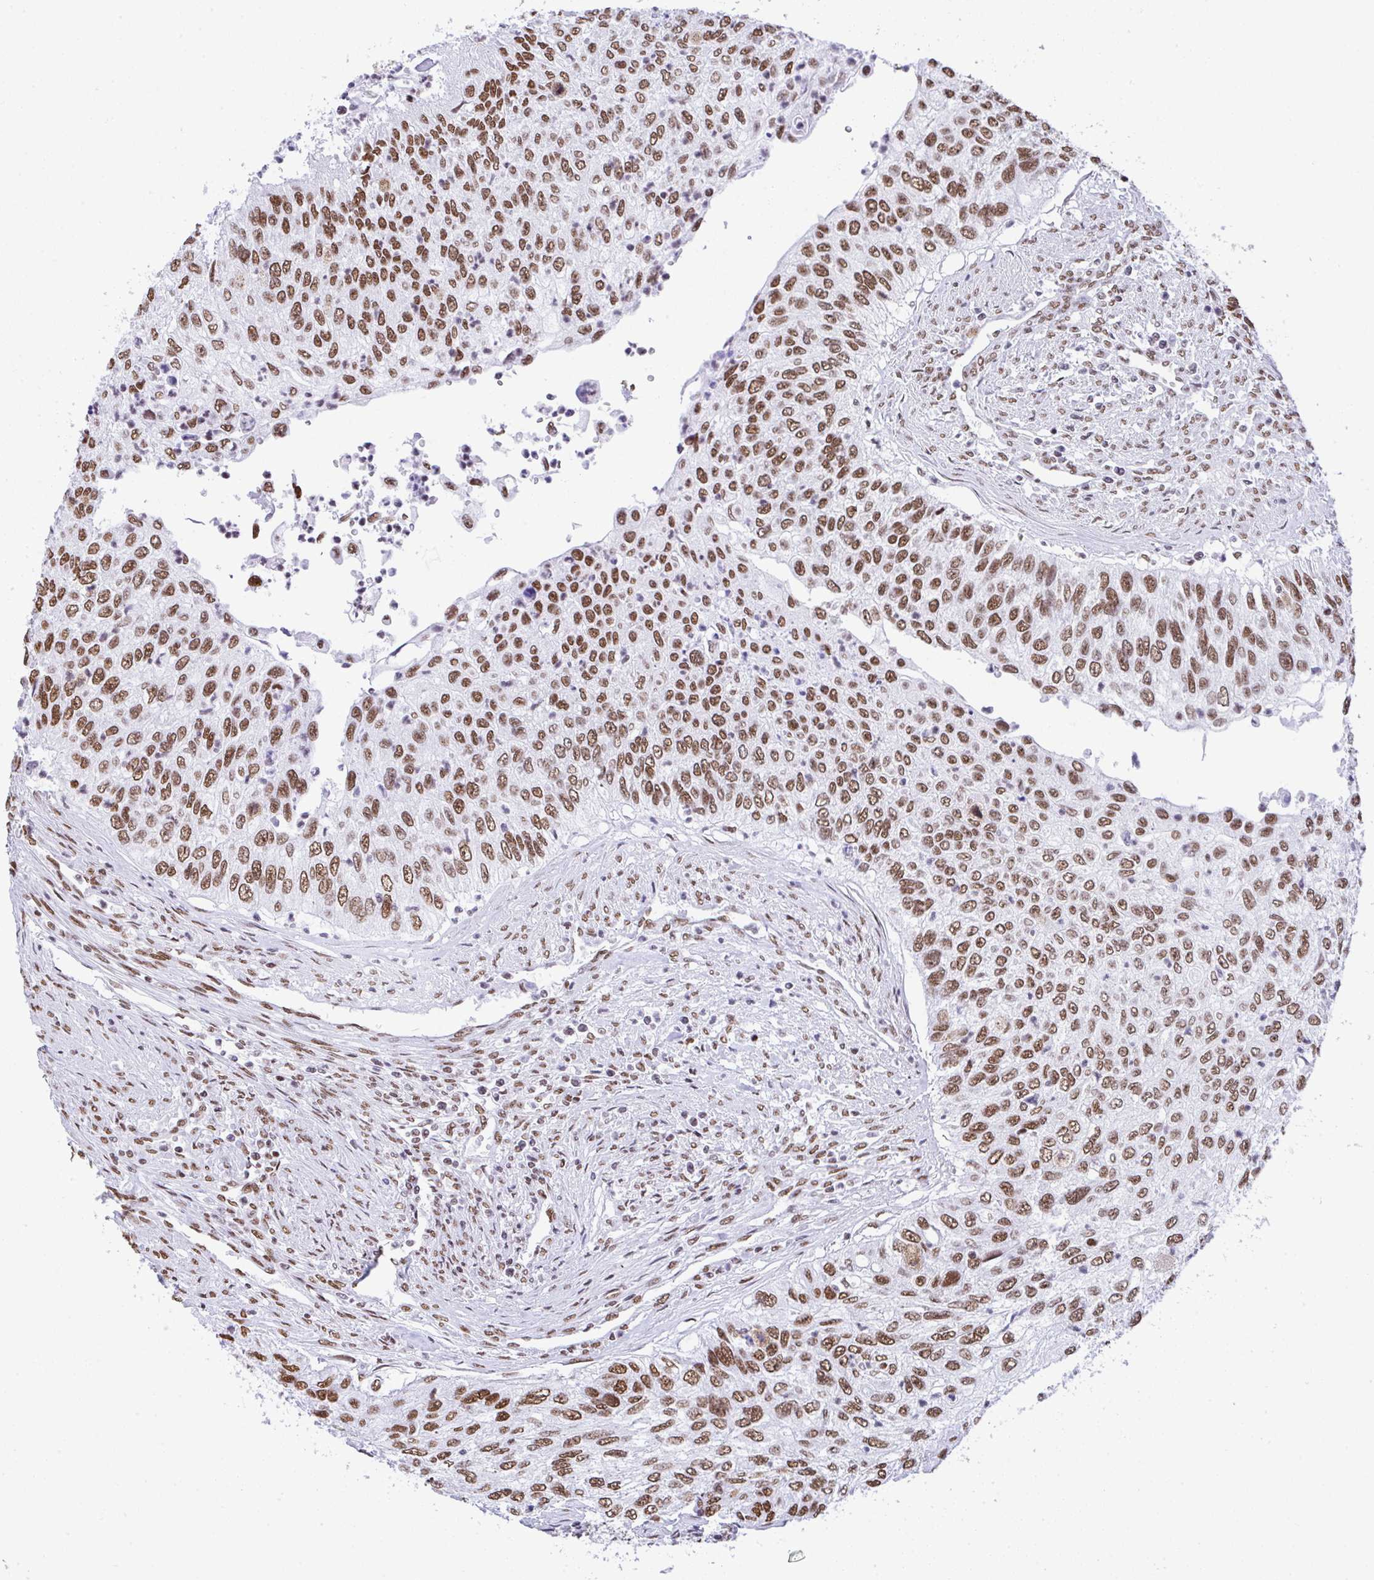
{"staining": {"intensity": "moderate", "quantity": ">75%", "location": "nuclear"}, "tissue": "urothelial cancer", "cell_type": "Tumor cells", "image_type": "cancer", "snomed": [{"axis": "morphology", "description": "Urothelial carcinoma, High grade"}, {"axis": "topography", "description": "Urinary bladder"}], "caption": "Immunohistochemistry micrograph of urothelial cancer stained for a protein (brown), which demonstrates medium levels of moderate nuclear positivity in approximately >75% of tumor cells.", "gene": "DDX52", "patient": {"sex": "female", "age": 60}}